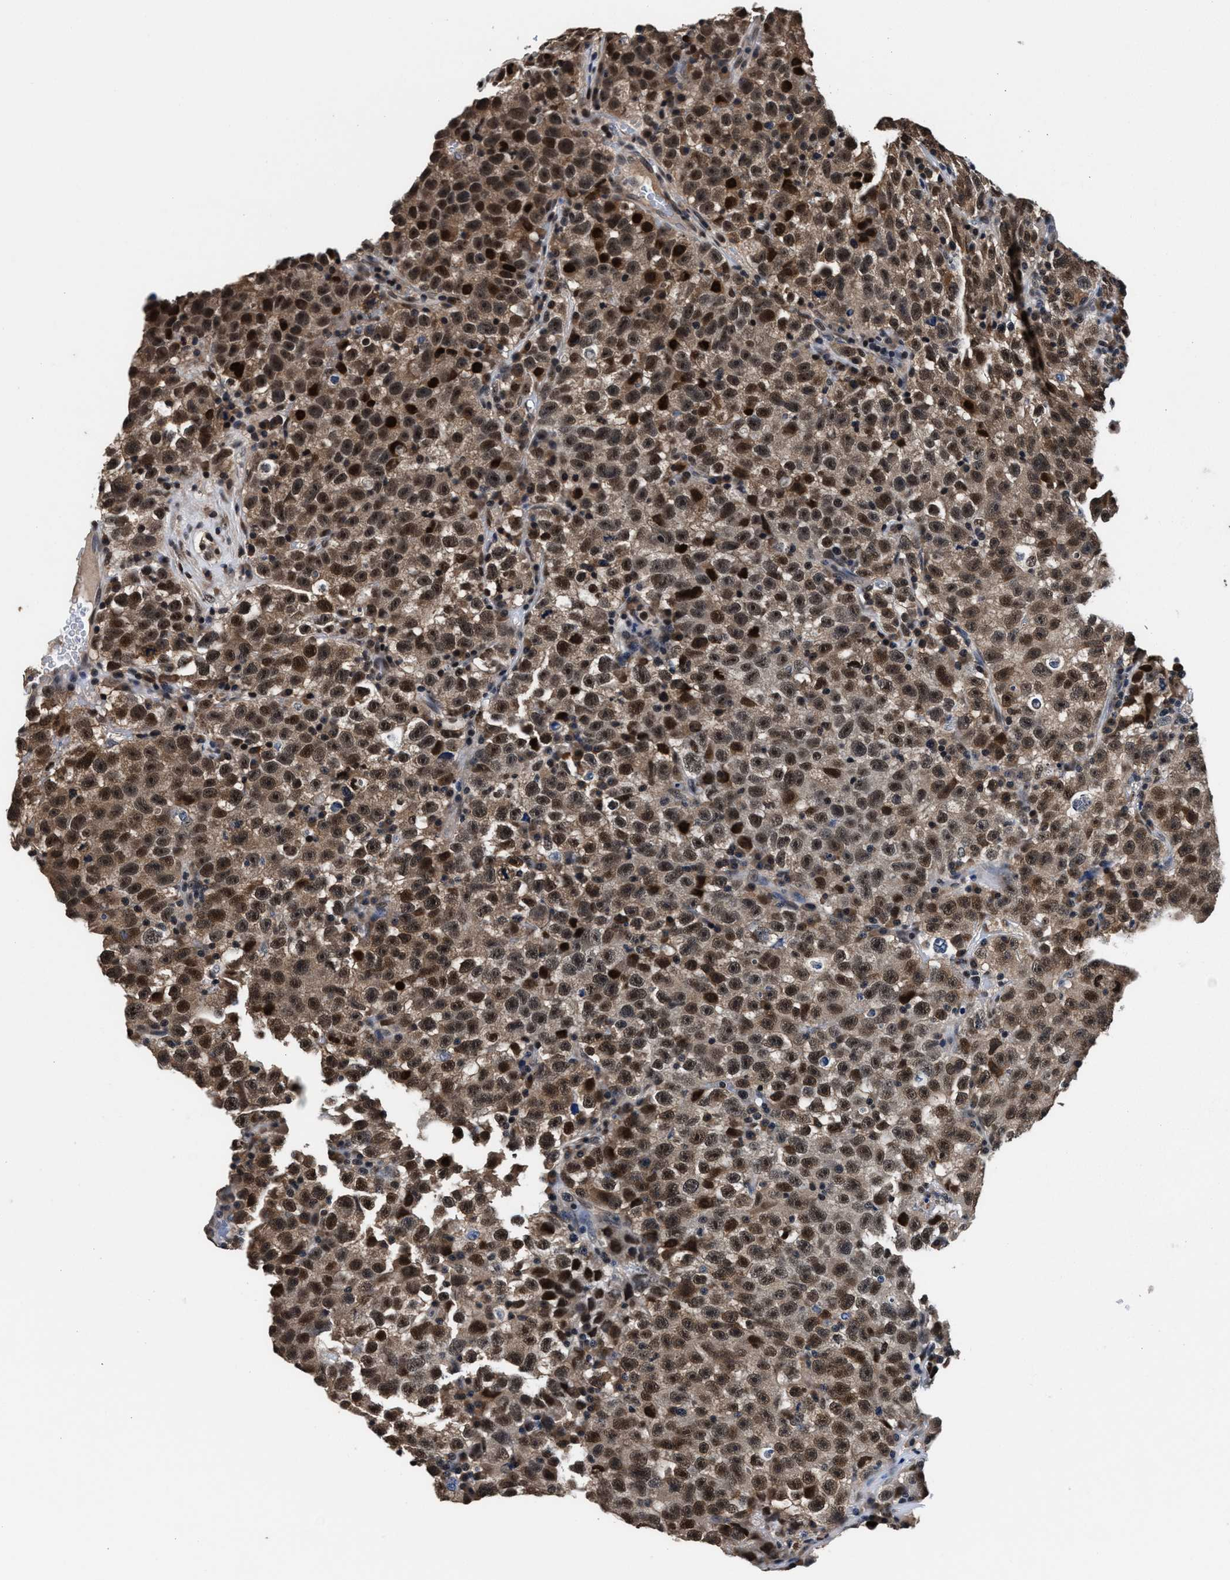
{"staining": {"intensity": "moderate", "quantity": ">75%", "location": "cytoplasmic/membranous,nuclear"}, "tissue": "testis cancer", "cell_type": "Tumor cells", "image_type": "cancer", "snomed": [{"axis": "morphology", "description": "Seminoma, NOS"}, {"axis": "topography", "description": "Testis"}], "caption": "The image displays immunohistochemical staining of seminoma (testis). There is moderate cytoplasmic/membranous and nuclear expression is identified in about >75% of tumor cells. Nuclei are stained in blue.", "gene": "USP16", "patient": {"sex": "male", "age": 22}}